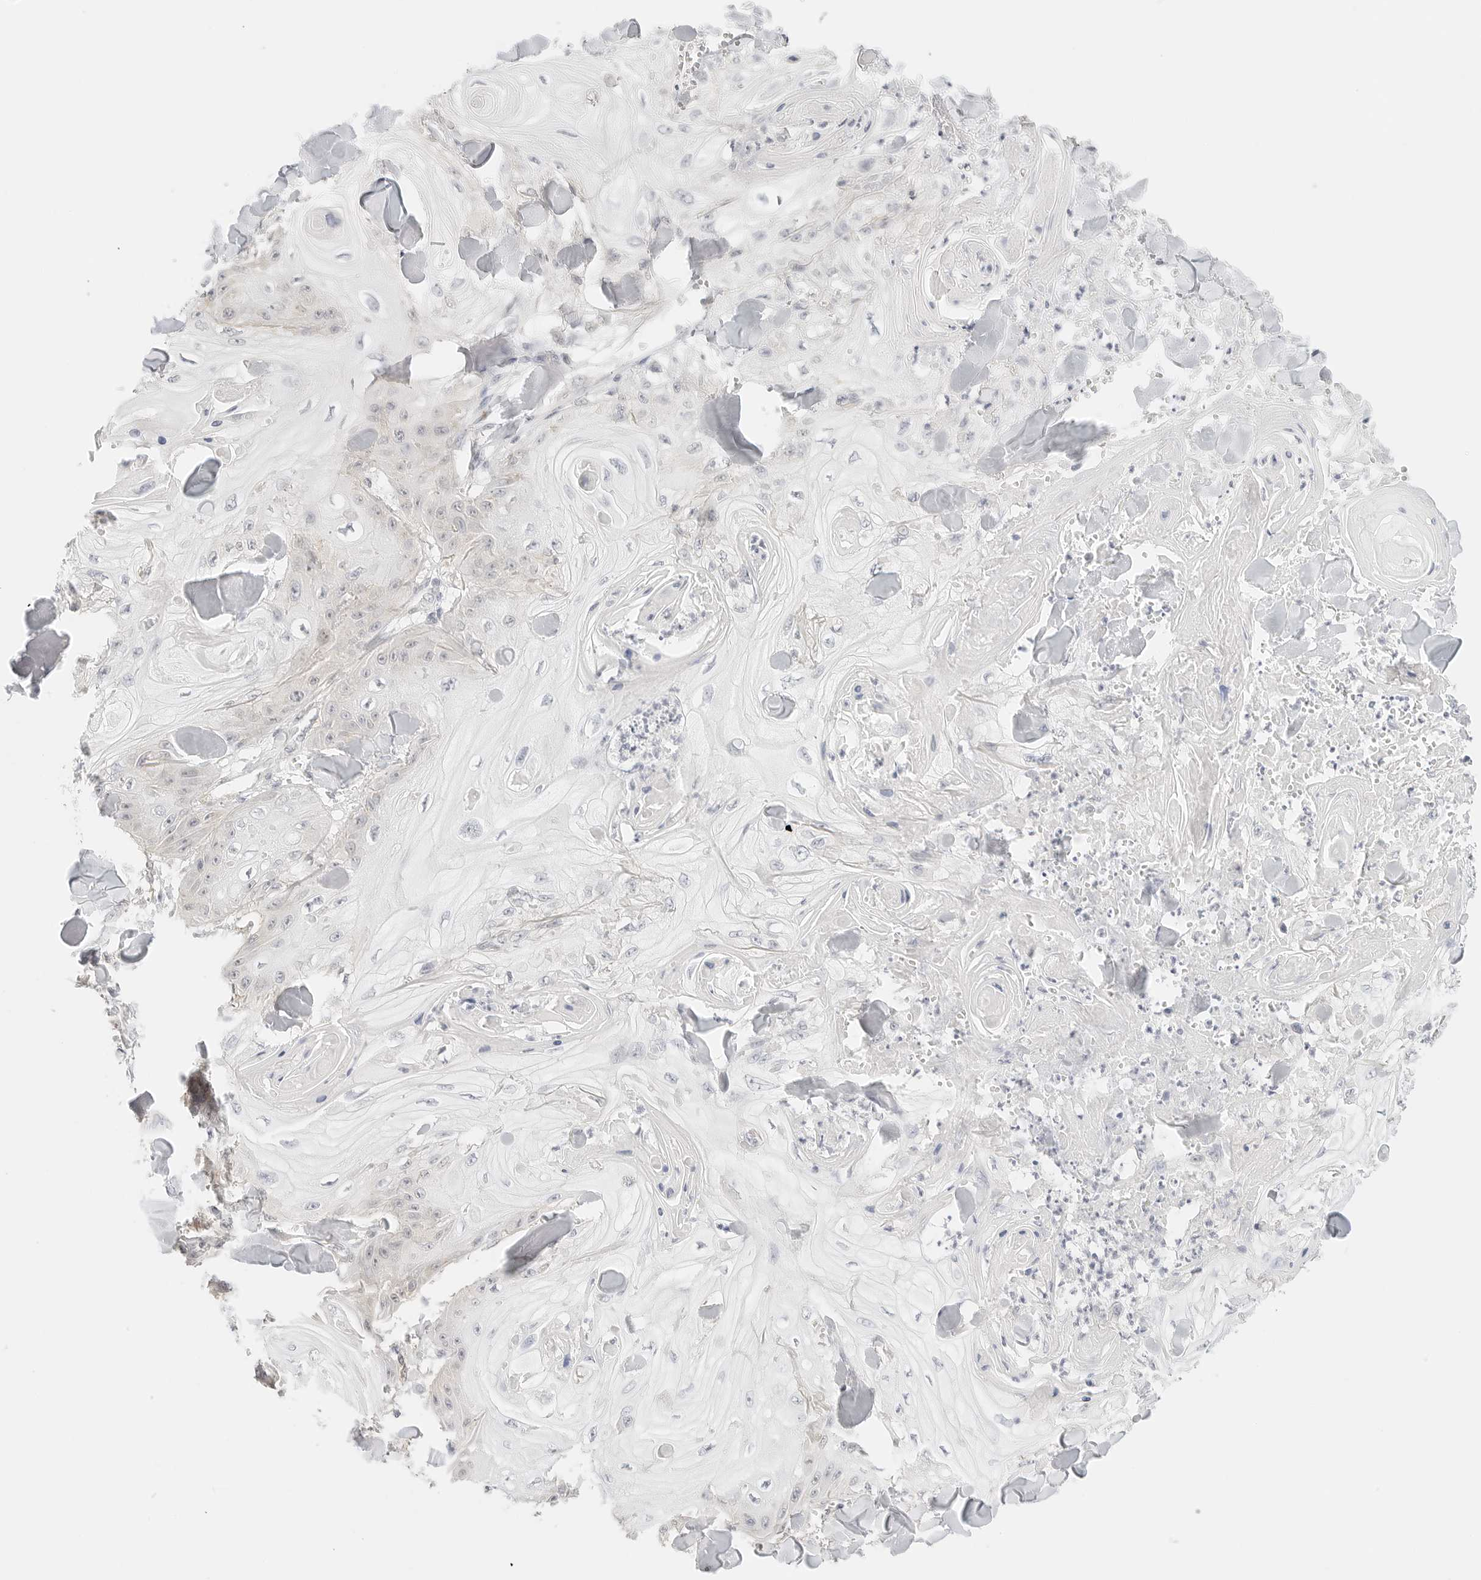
{"staining": {"intensity": "negative", "quantity": "none", "location": "none"}, "tissue": "skin cancer", "cell_type": "Tumor cells", "image_type": "cancer", "snomed": [{"axis": "morphology", "description": "Squamous cell carcinoma, NOS"}, {"axis": "topography", "description": "Skin"}], "caption": "Immunohistochemistry (IHC) of skin squamous cell carcinoma shows no expression in tumor cells.", "gene": "PCDH19", "patient": {"sex": "male", "age": 74}}